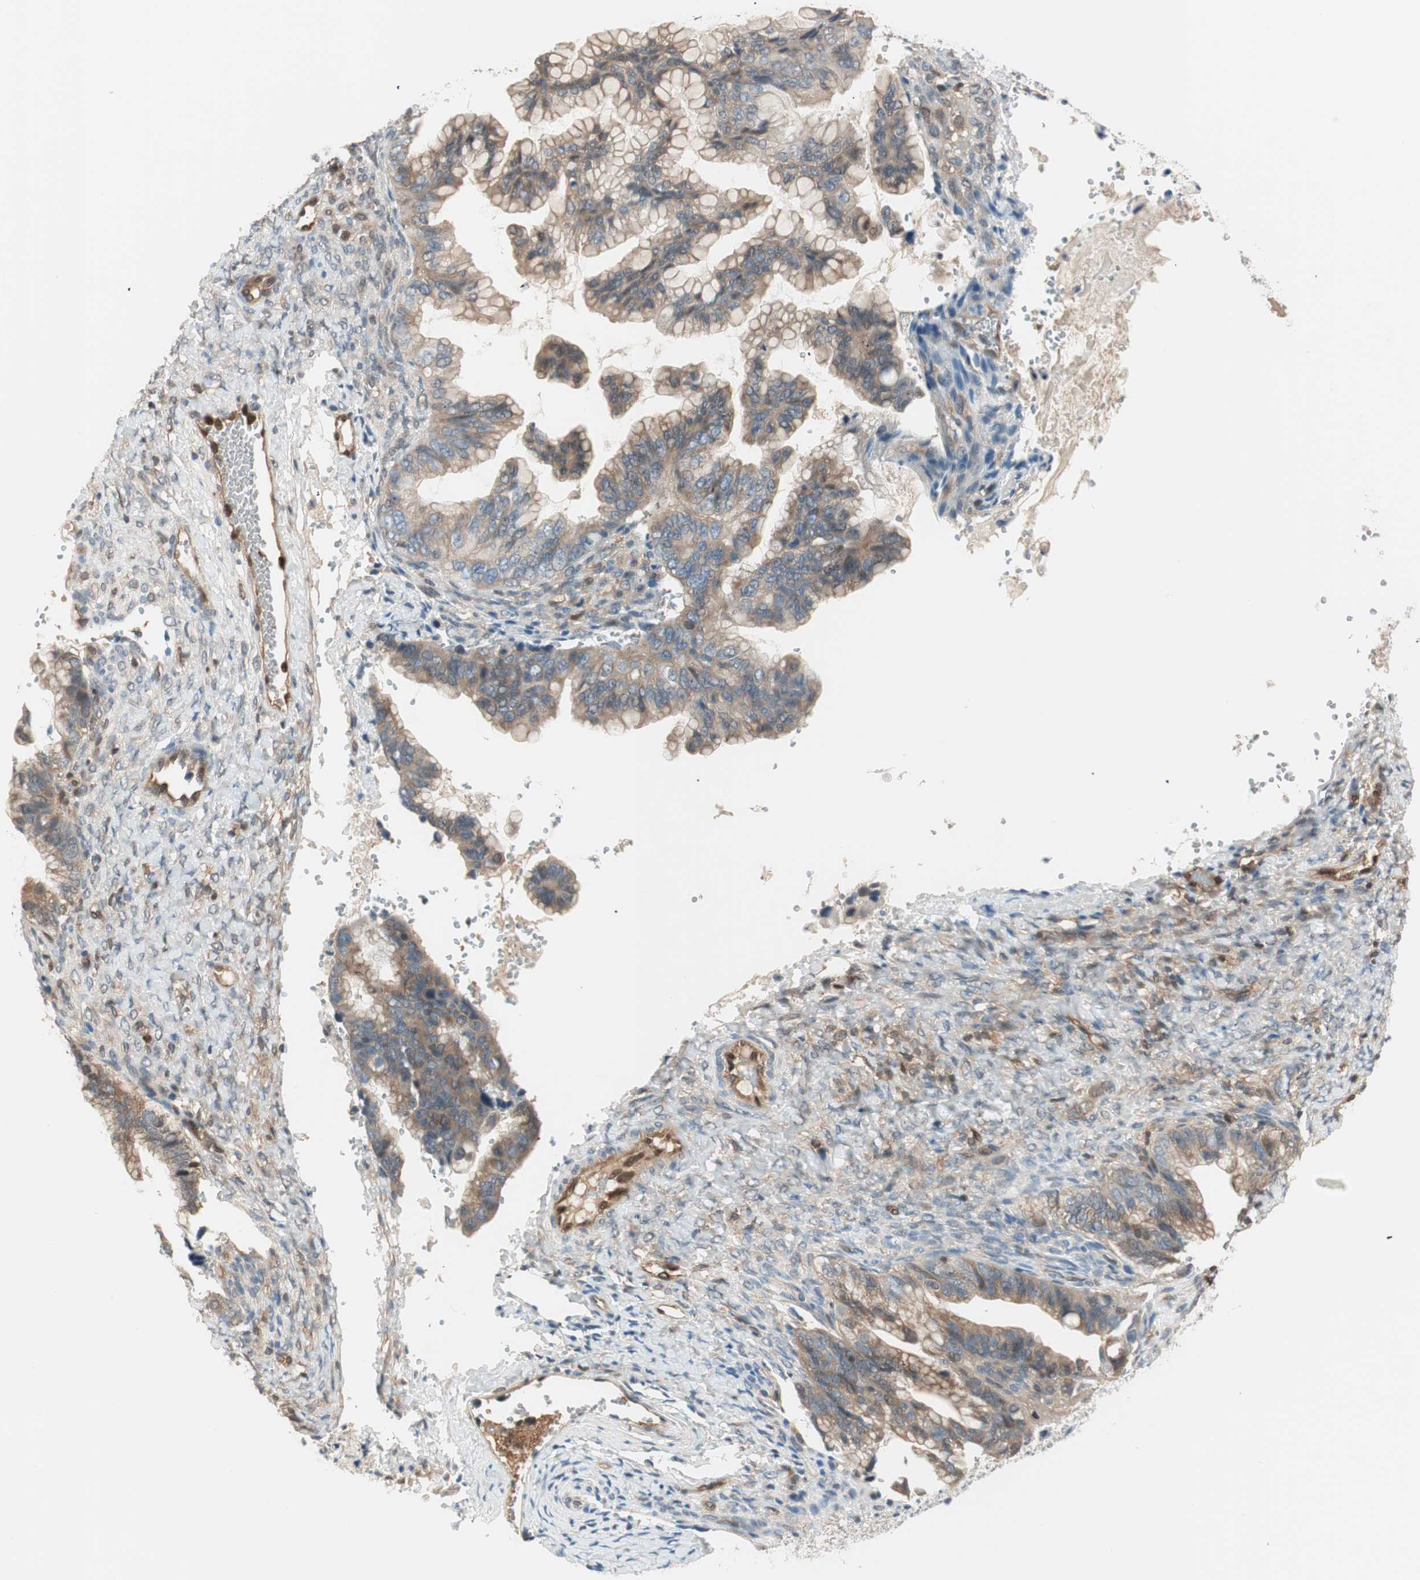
{"staining": {"intensity": "moderate", "quantity": ">75%", "location": "cytoplasmic/membranous"}, "tissue": "ovarian cancer", "cell_type": "Tumor cells", "image_type": "cancer", "snomed": [{"axis": "morphology", "description": "Cystadenocarcinoma, mucinous, NOS"}, {"axis": "topography", "description": "Ovary"}], "caption": "Protein analysis of ovarian mucinous cystadenocarcinoma tissue shows moderate cytoplasmic/membranous positivity in about >75% of tumor cells. (Stains: DAB (3,3'-diaminobenzidine) in brown, nuclei in blue, Microscopy: brightfield microscopy at high magnification).", "gene": "GALT", "patient": {"sex": "female", "age": 36}}